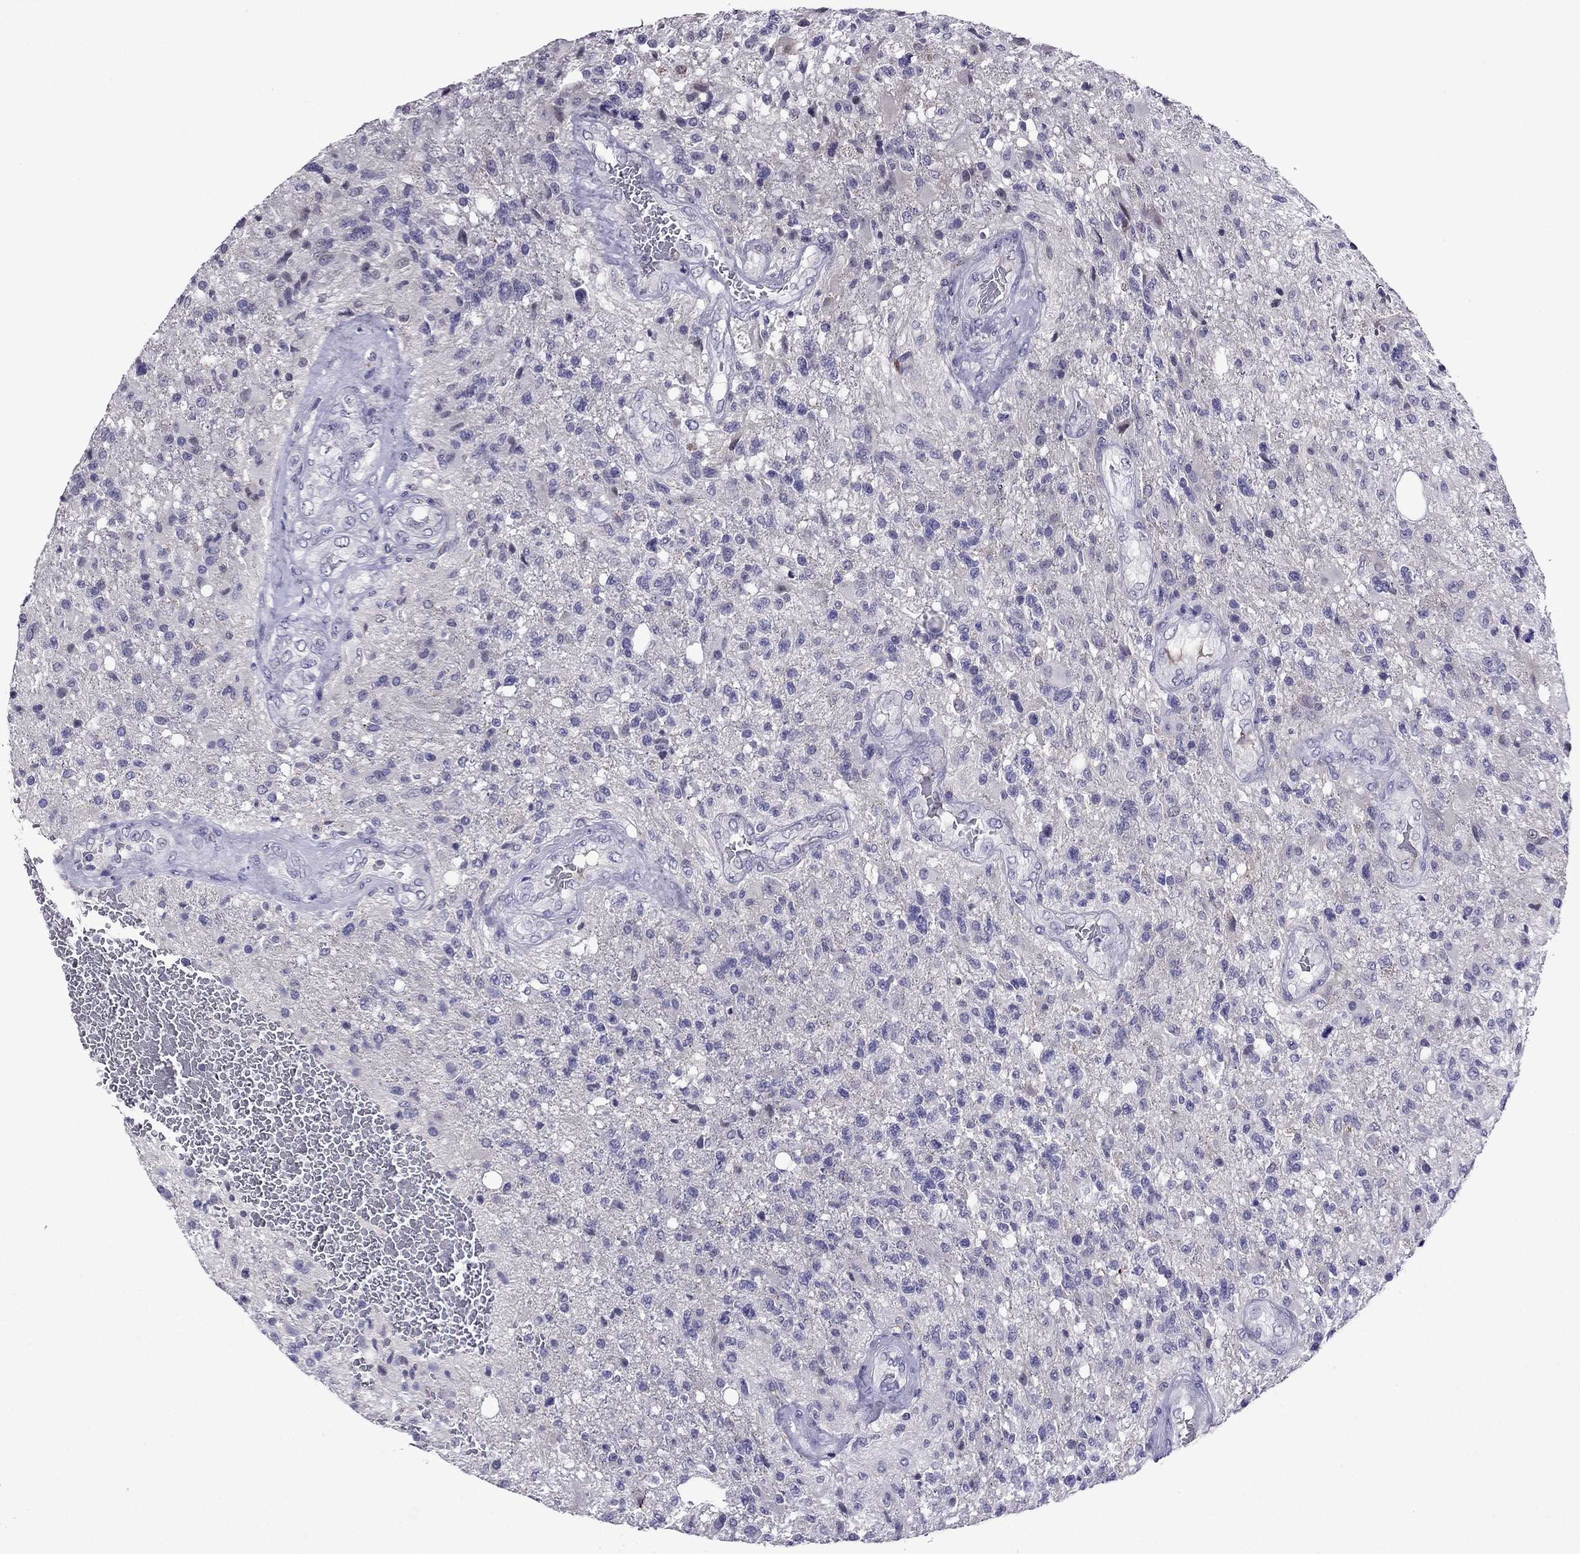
{"staining": {"intensity": "negative", "quantity": "none", "location": "none"}, "tissue": "glioma", "cell_type": "Tumor cells", "image_type": "cancer", "snomed": [{"axis": "morphology", "description": "Glioma, malignant, High grade"}, {"axis": "topography", "description": "Brain"}], "caption": "A histopathology image of human malignant glioma (high-grade) is negative for staining in tumor cells.", "gene": "SPTBN4", "patient": {"sex": "male", "age": 56}}